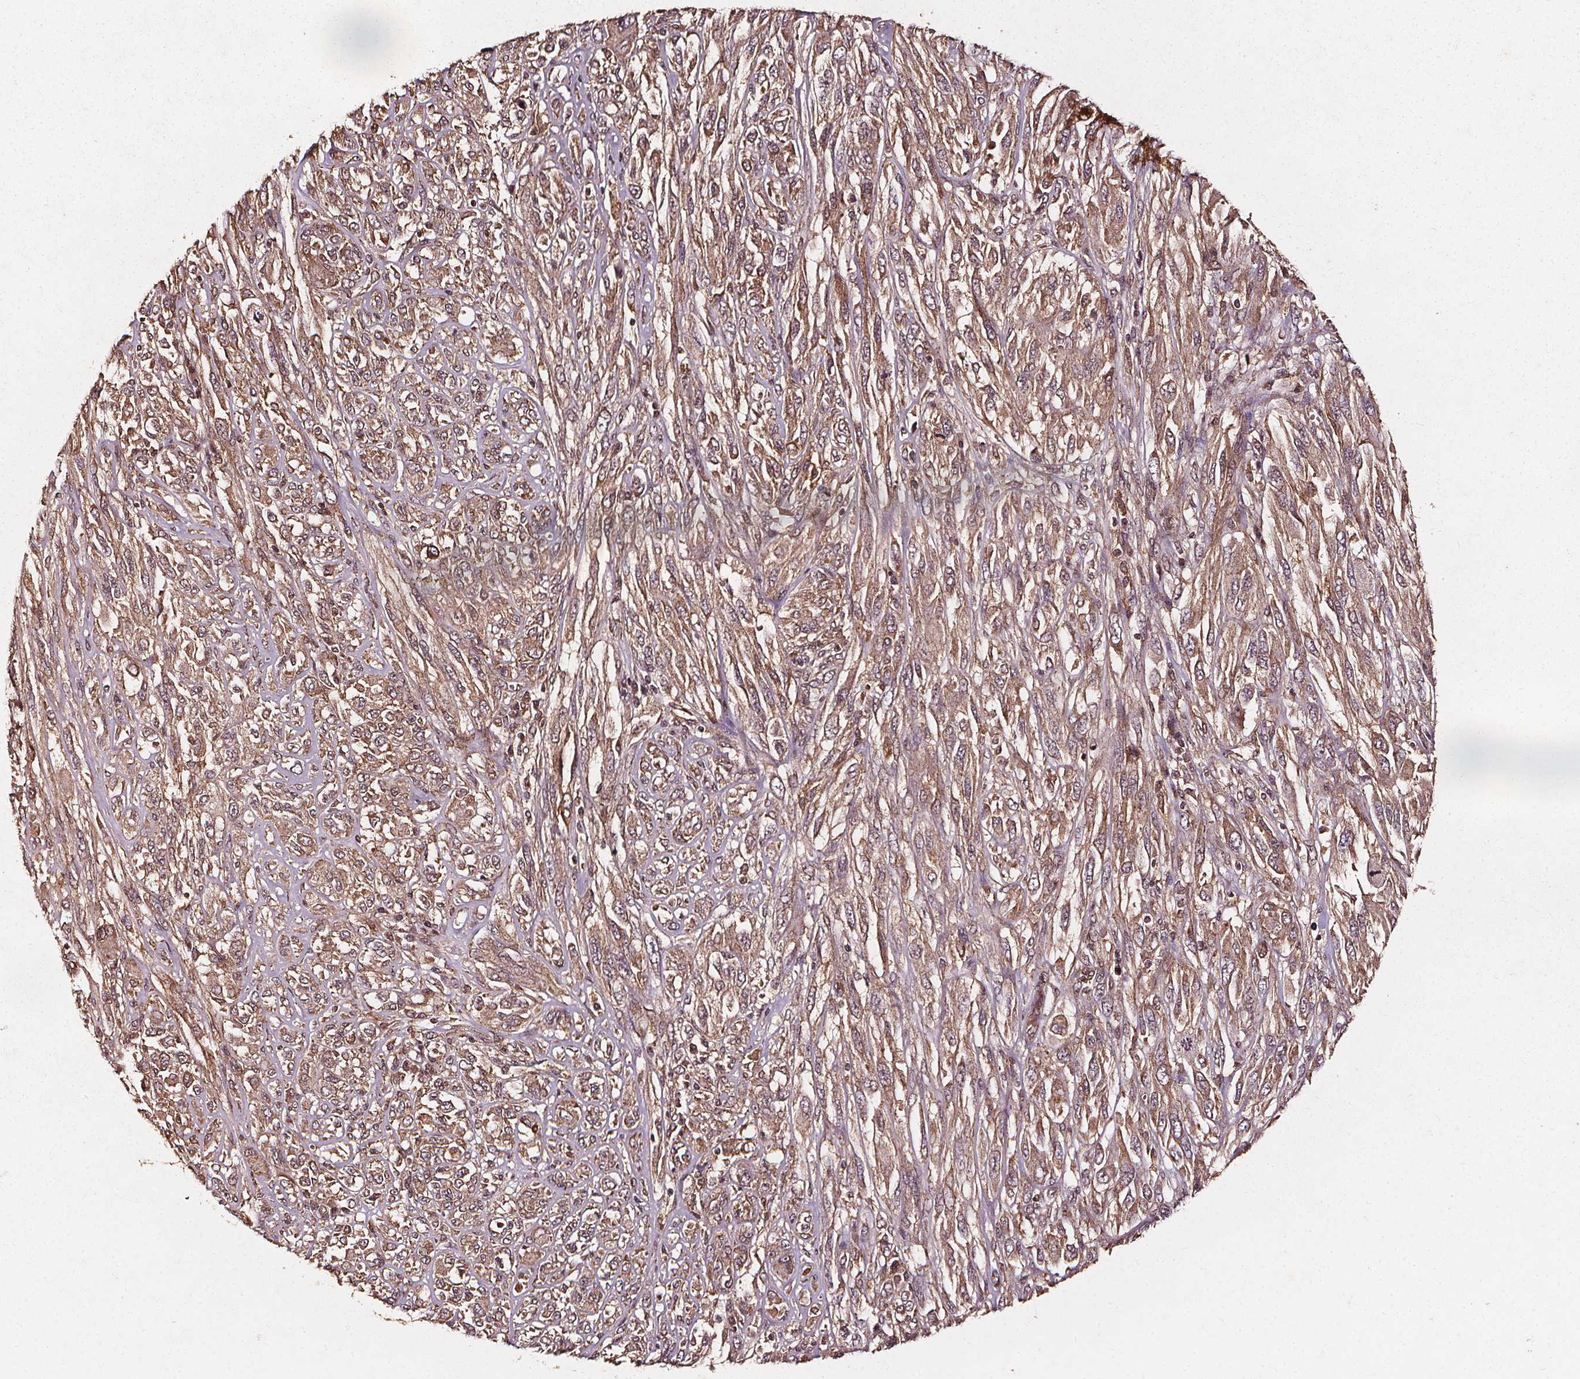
{"staining": {"intensity": "moderate", "quantity": "25%-75%", "location": "cytoplasmic/membranous"}, "tissue": "melanoma", "cell_type": "Tumor cells", "image_type": "cancer", "snomed": [{"axis": "morphology", "description": "Malignant melanoma, NOS"}, {"axis": "topography", "description": "Skin"}], "caption": "Tumor cells demonstrate moderate cytoplasmic/membranous staining in about 25%-75% of cells in malignant melanoma.", "gene": "ABCA1", "patient": {"sex": "female", "age": 91}}